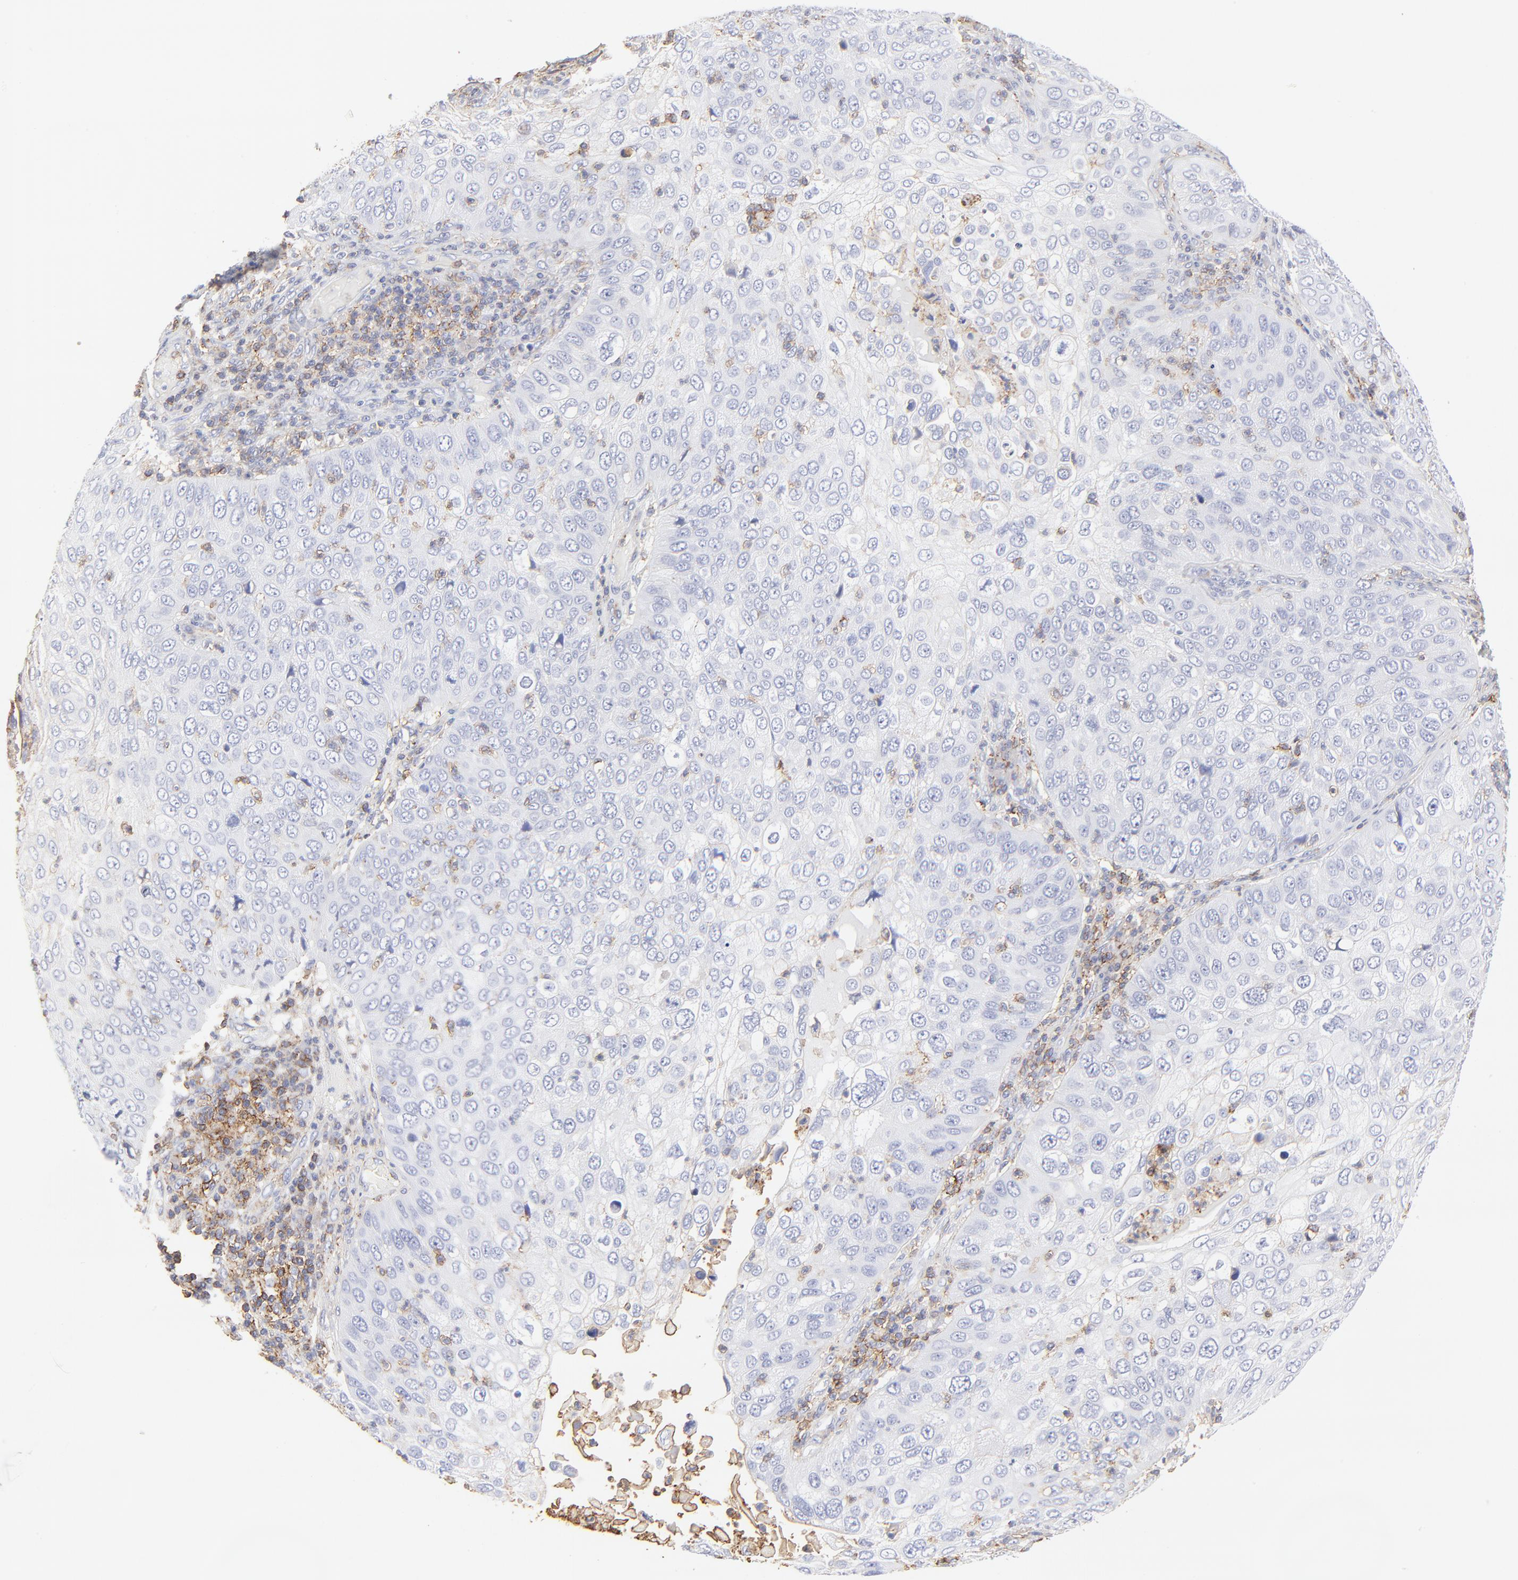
{"staining": {"intensity": "negative", "quantity": "none", "location": "none"}, "tissue": "skin cancer", "cell_type": "Tumor cells", "image_type": "cancer", "snomed": [{"axis": "morphology", "description": "Squamous cell carcinoma, NOS"}, {"axis": "topography", "description": "Skin"}], "caption": "The micrograph displays no staining of tumor cells in skin cancer.", "gene": "ANXA6", "patient": {"sex": "male", "age": 87}}